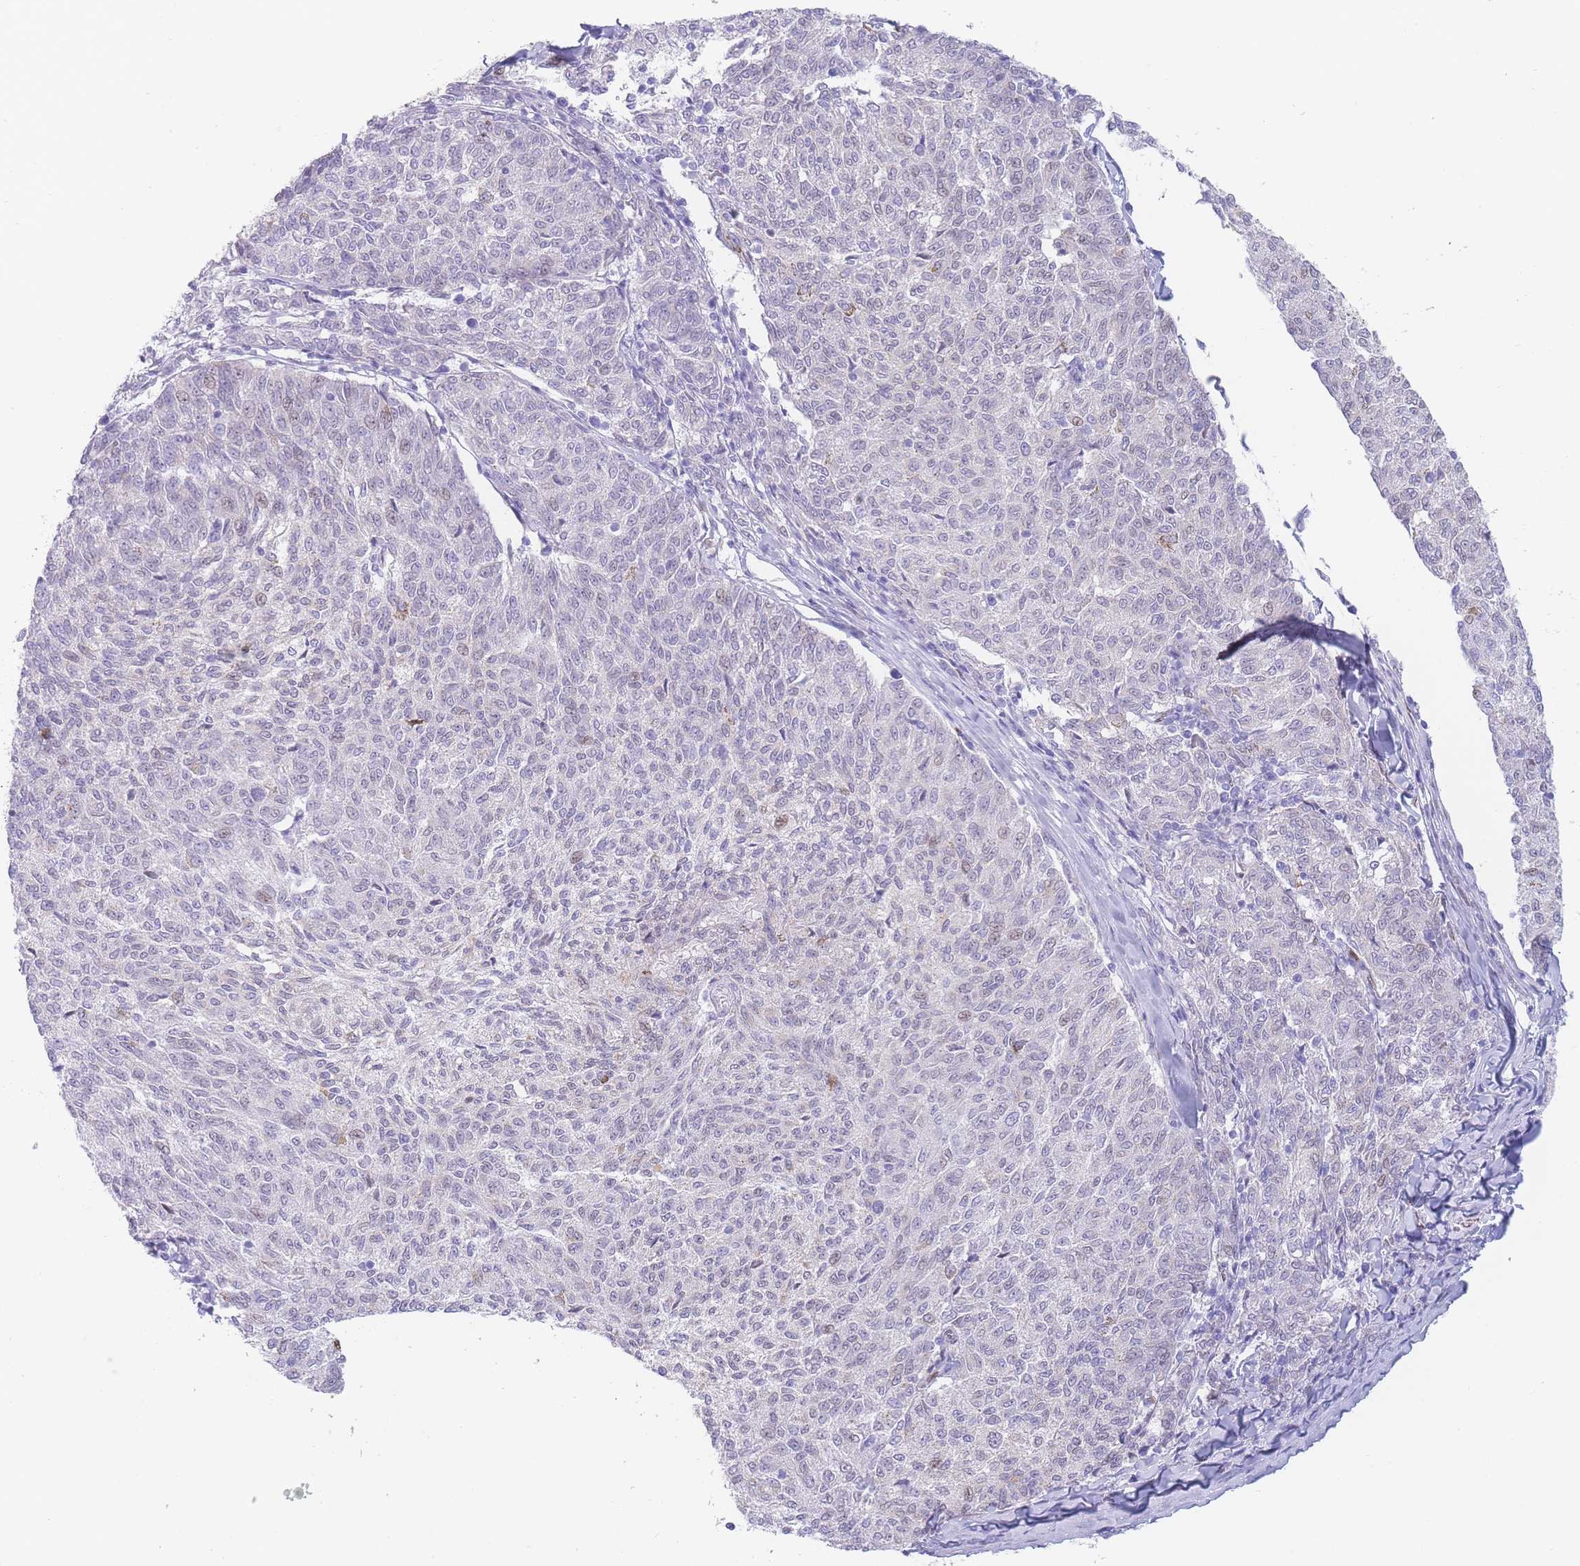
{"staining": {"intensity": "negative", "quantity": "none", "location": "none"}, "tissue": "melanoma", "cell_type": "Tumor cells", "image_type": "cancer", "snomed": [{"axis": "morphology", "description": "Malignant melanoma, NOS"}, {"axis": "topography", "description": "Skin"}], "caption": "Human malignant melanoma stained for a protein using immunohistochemistry reveals no expression in tumor cells.", "gene": "PSMB5", "patient": {"sex": "female", "age": 72}}